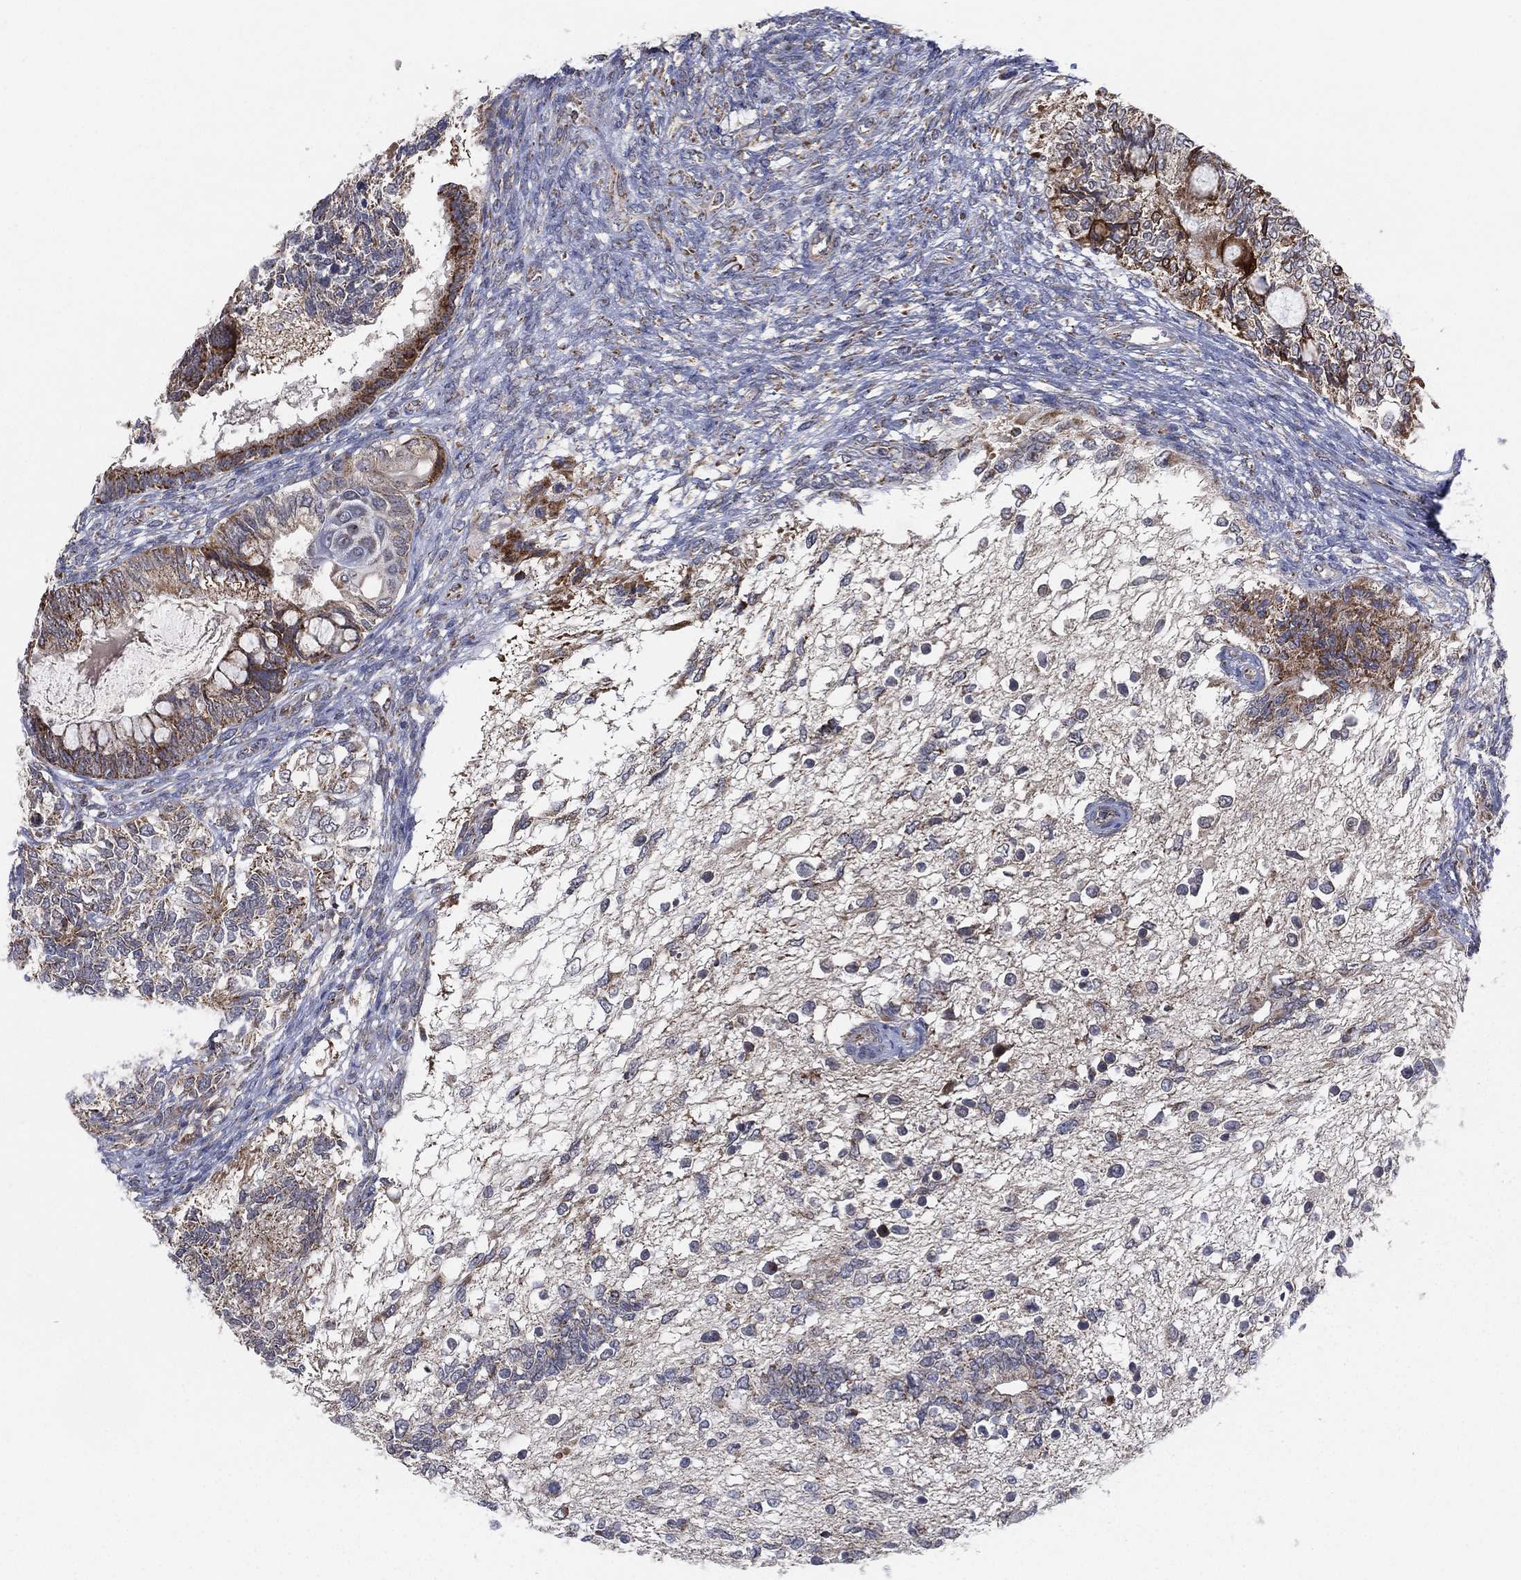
{"staining": {"intensity": "moderate", "quantity": "25%-75%", "location": "cytoplasmic/membranous"}, "tissue": "testis cancer", "cell_type": "Tumor cells", "image_type": "cancer", "snomed": [{"axis": "morphology", "description": "Seminoma, NOS"}, {"axis": "morphology", "description": "Carcinoma, Embryonal, NOS"}, {"axis": "topography", "description": "Testis"}], "caption": "This photomicrograph displays IHC staining of seminoma (testis), with medium moderate cytoplasmic/membranous positivity in approximately 25%-75% of tumor cells.", "gene": "PSMG4", "patient": {"sex": "male", "age": 41}}